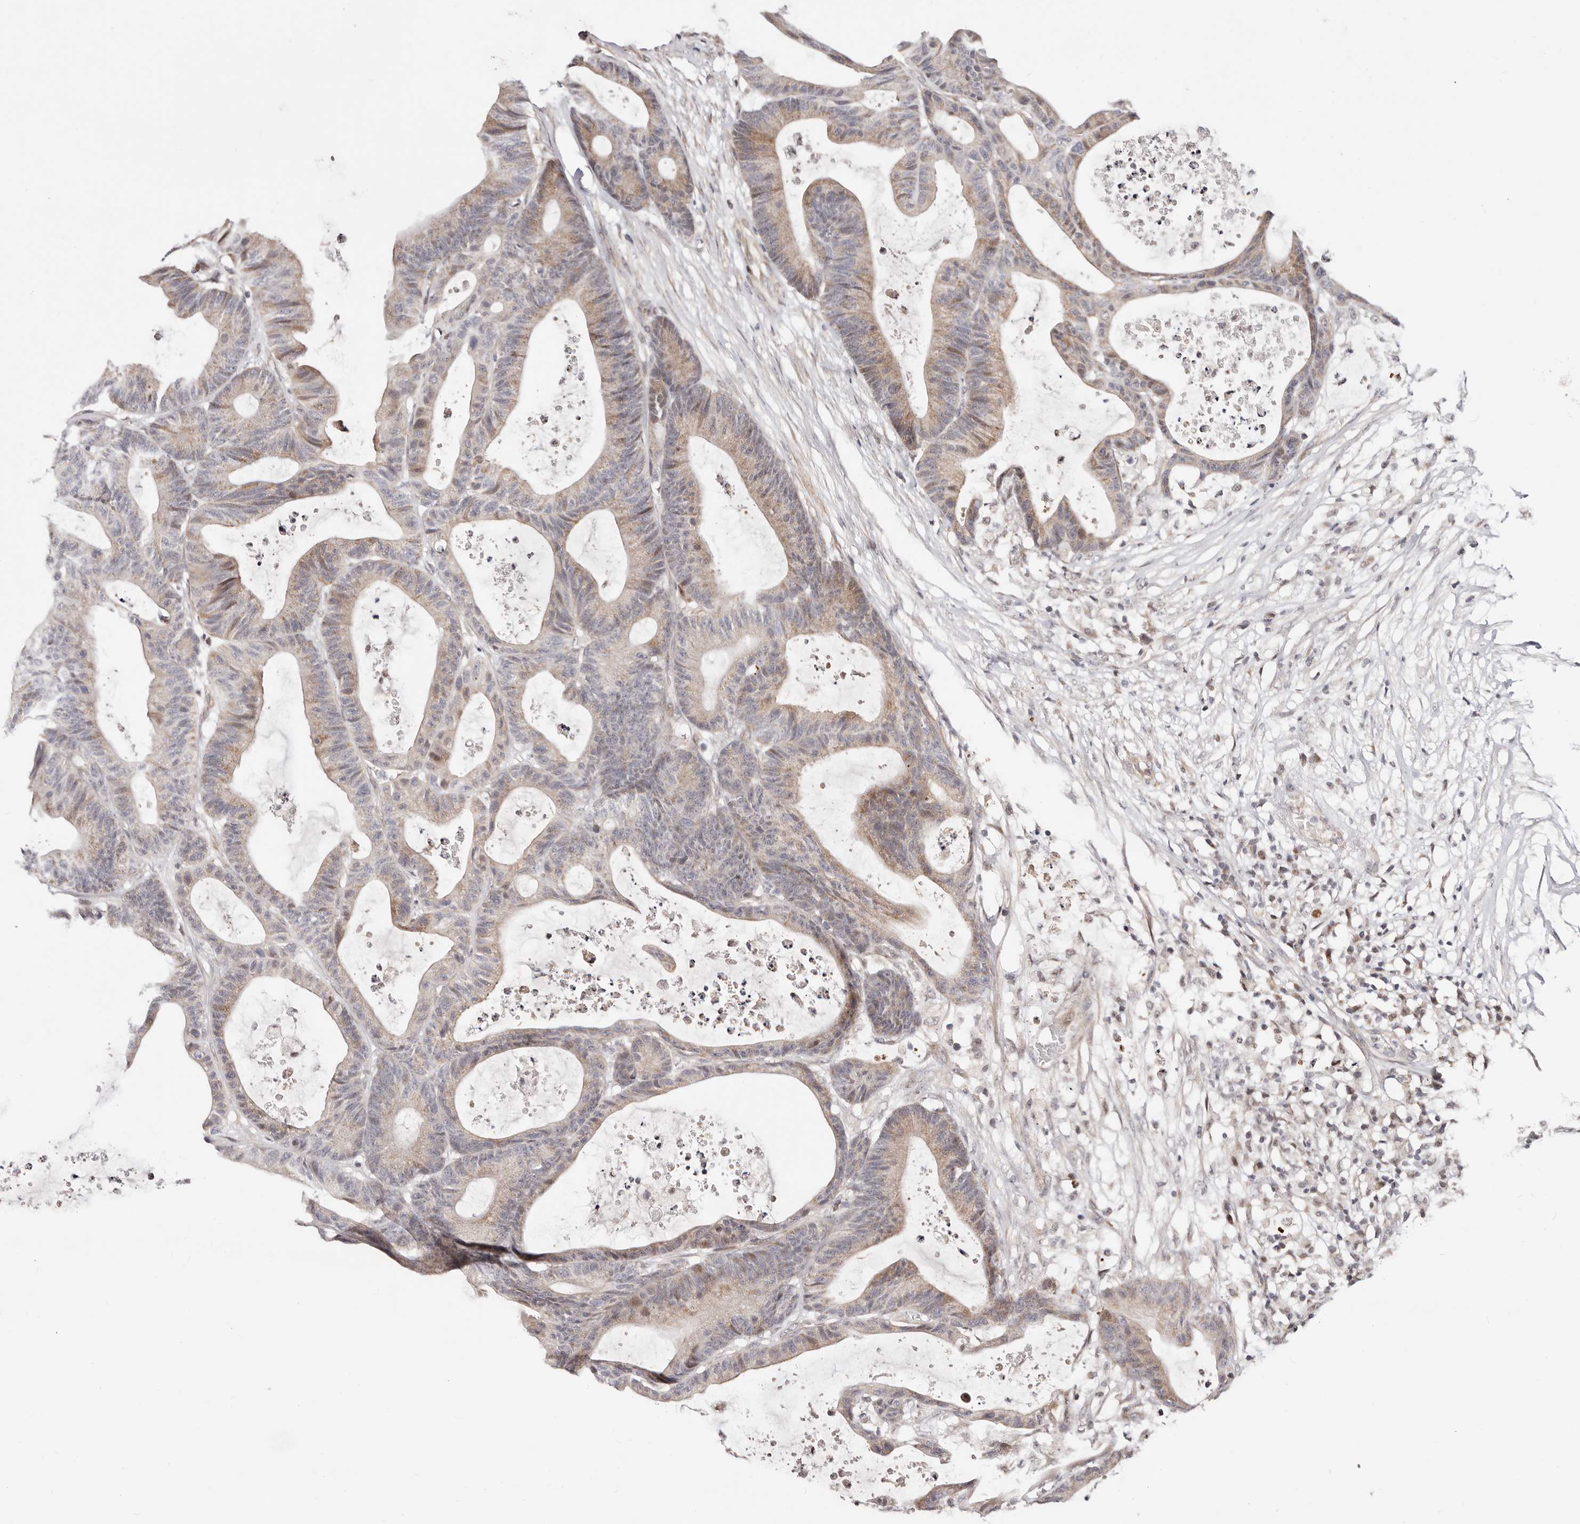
{"staining": {"intensity": "moderate", "quantity": "25%-75%", "location": "cytoplasmic/membranous"}, "tissue": "colorectal cancer", "cell_type": "Tumor cells", "image_type": "cancer", "snomed": [{"axis": "morphology", "description": "Adenocarcinoma, NOS"}, {"axis": "topography", "description": "Colon"}], "caption": "Protein expression analysis of human colorectal cancer (adenocarcinoma) reveals moderate cytoplasmic/membranous expression in about 25%-75% of tumor cells.", "gene": "HIVEP3", "patient": {"sex": "female", "age": 84}}